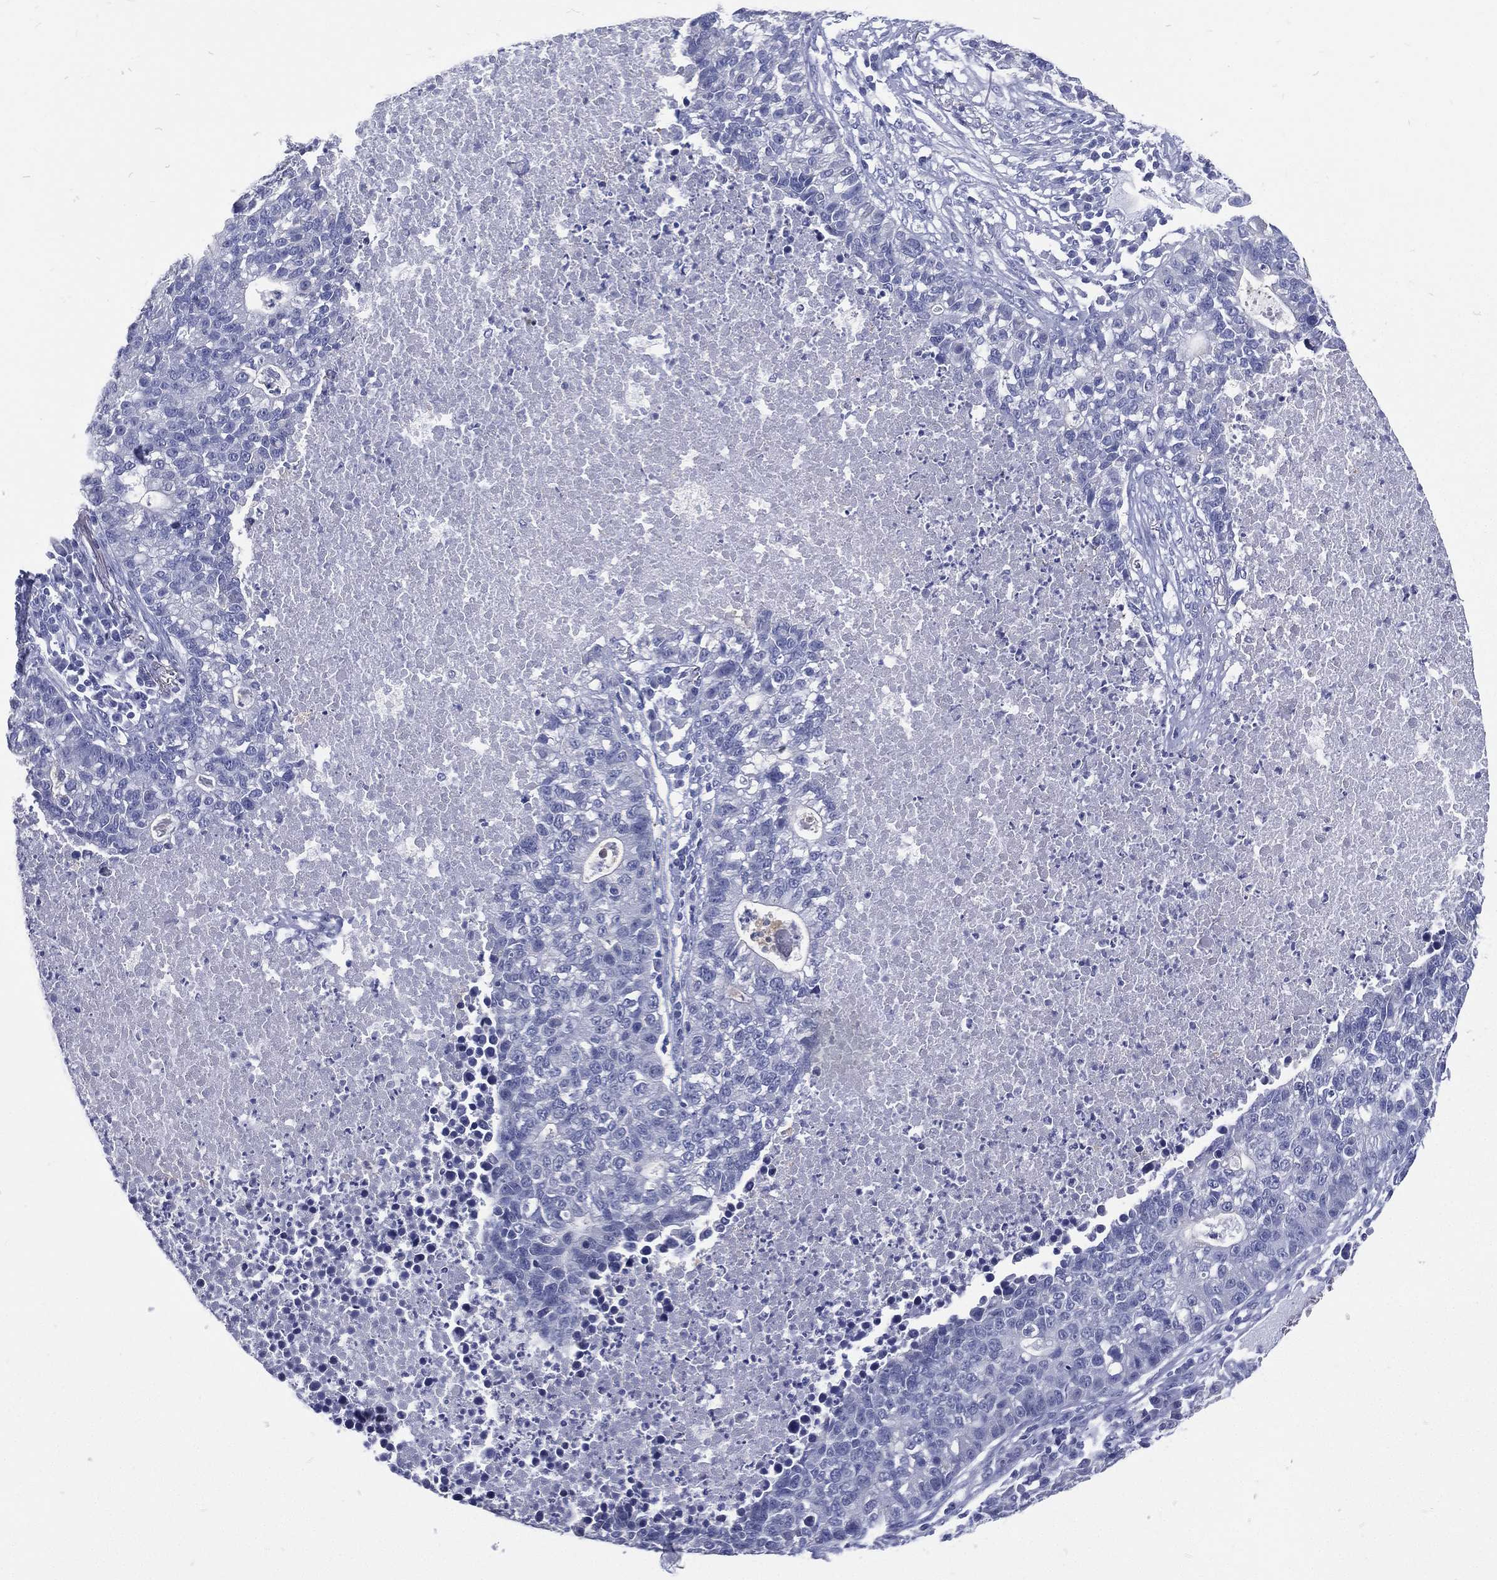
{"staining": {"intensity": "negative", "quantity": "none", "location": "none"}, "tissue": "lung cancer", "cell_type": "Tumor cells", "image_type": "cancer", "snomed": [{"axis": "morphology", "description": "Adenocarcinoma, NOS"}, {"axis": "topography", "description": "Lung"}], "caption": "Immunohistochemistry image of adenocarcinoma (lung) stained for a protein (brown), which reveals no positivity in tumor cells. The staining is performed using DAB (3,3'-diaminobenzidine) brown chromogen with nuclei counter-stained in using hematoxylin.", "gene": "RSPH4A", "patient": {"sex": "male", "age": 57}}